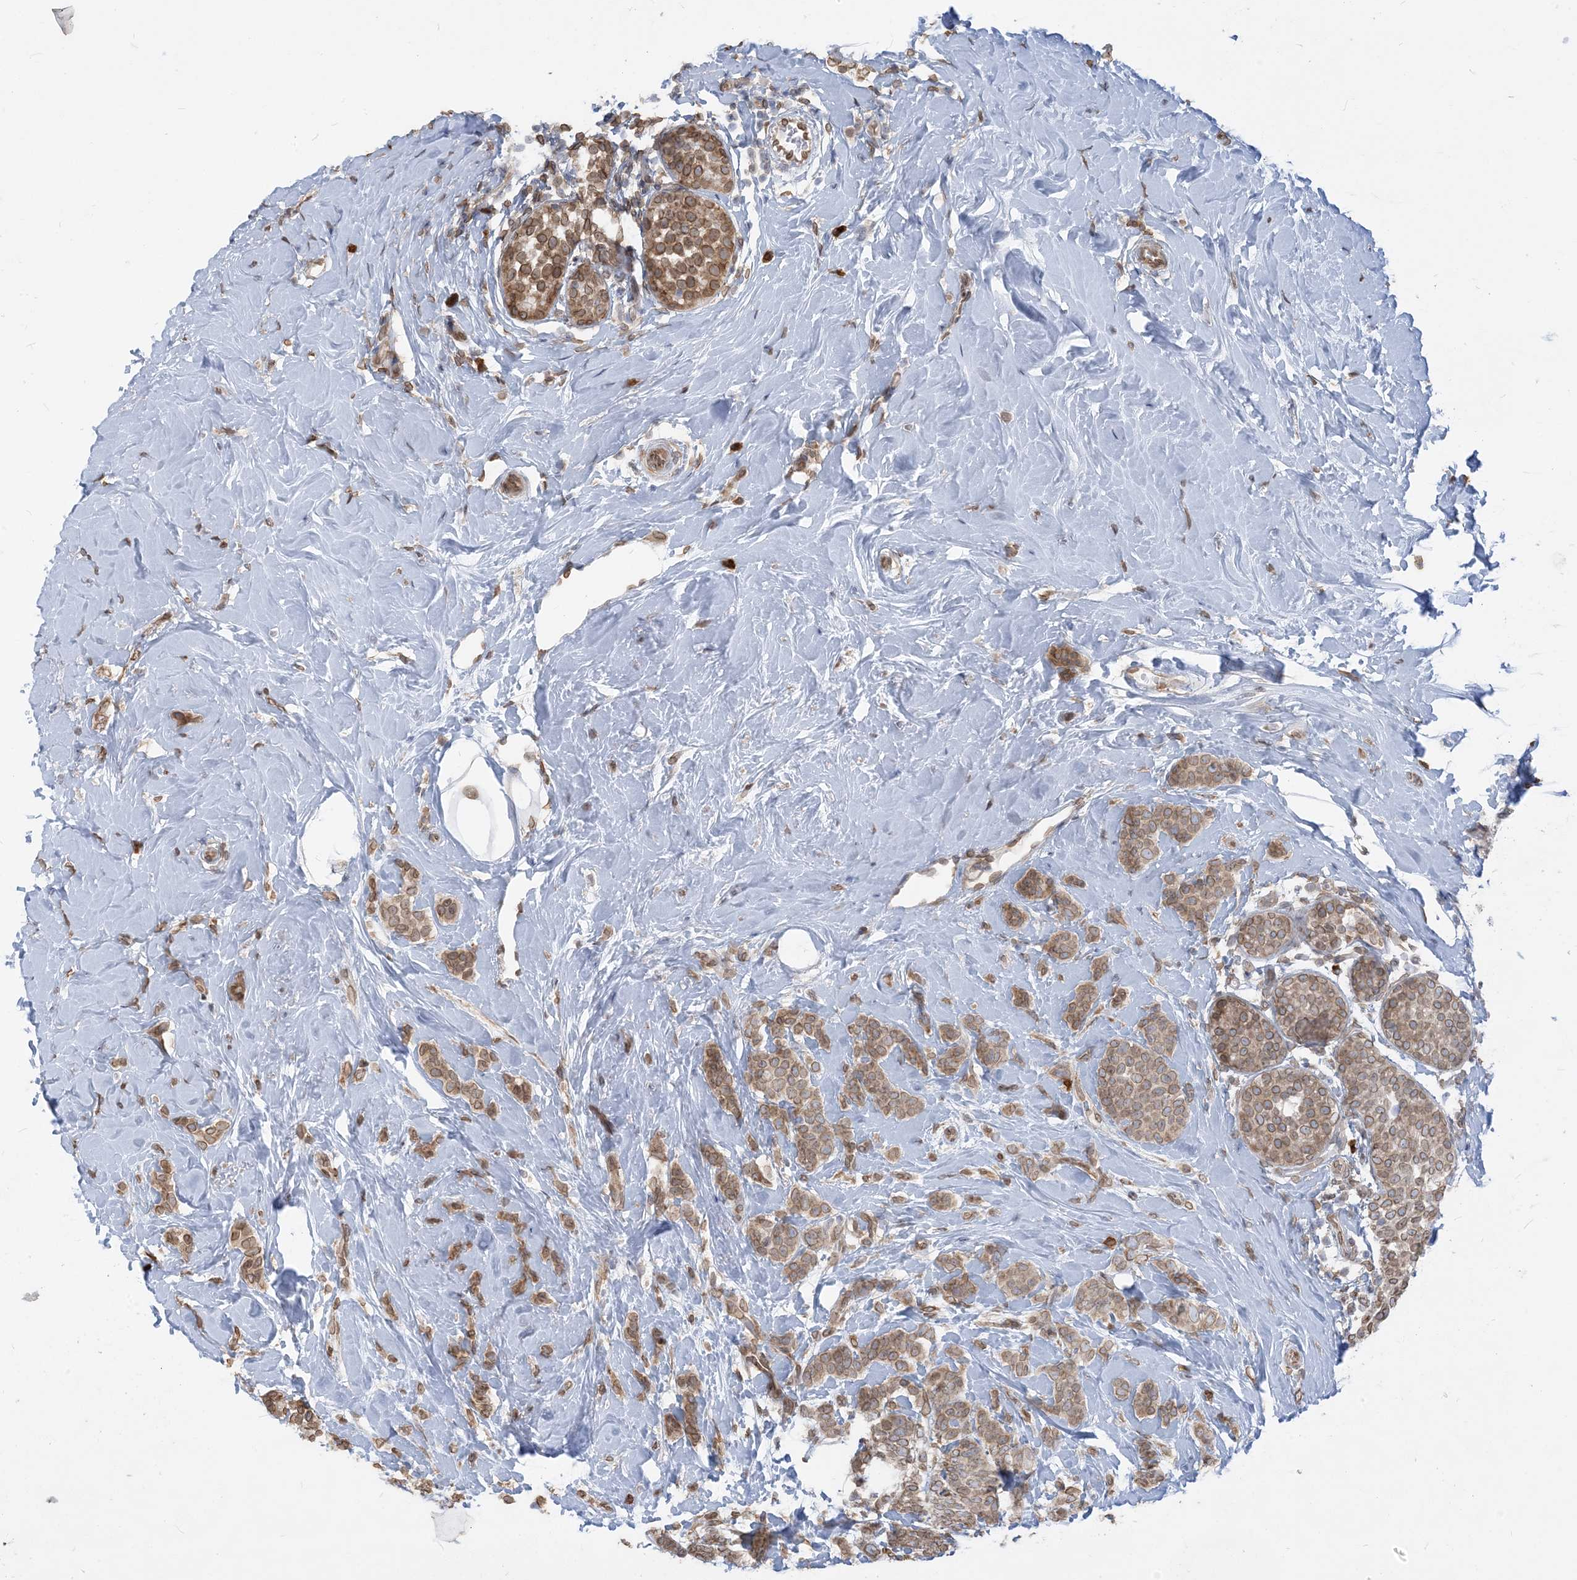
{"staining": {"intensity": "moderate", "quantity": ">75%", "location": "cytoplasmic/membranous,nuclear"}, "tissue": "breast cancer", "cell_type": "Tumor cells", "image_type": "cancer", "snomed": [{"axis": "morphology", "description": "Lobular carcinoma, in situ"}, {"axis": "morphology", "description": "Lobular carcinoma"}, {"axis": "topography", "description": "Breast"}], "caption": "Immunohistochemical staining of human breast cancer (lobular carcinoma in situ) demonstrates medium levels of moderate cytoplasmic/membranous and nuclear staining in approximately >75% of tumor cells.", "gene": "WWP1", "patient": {"sex": "female", "age": 41}}